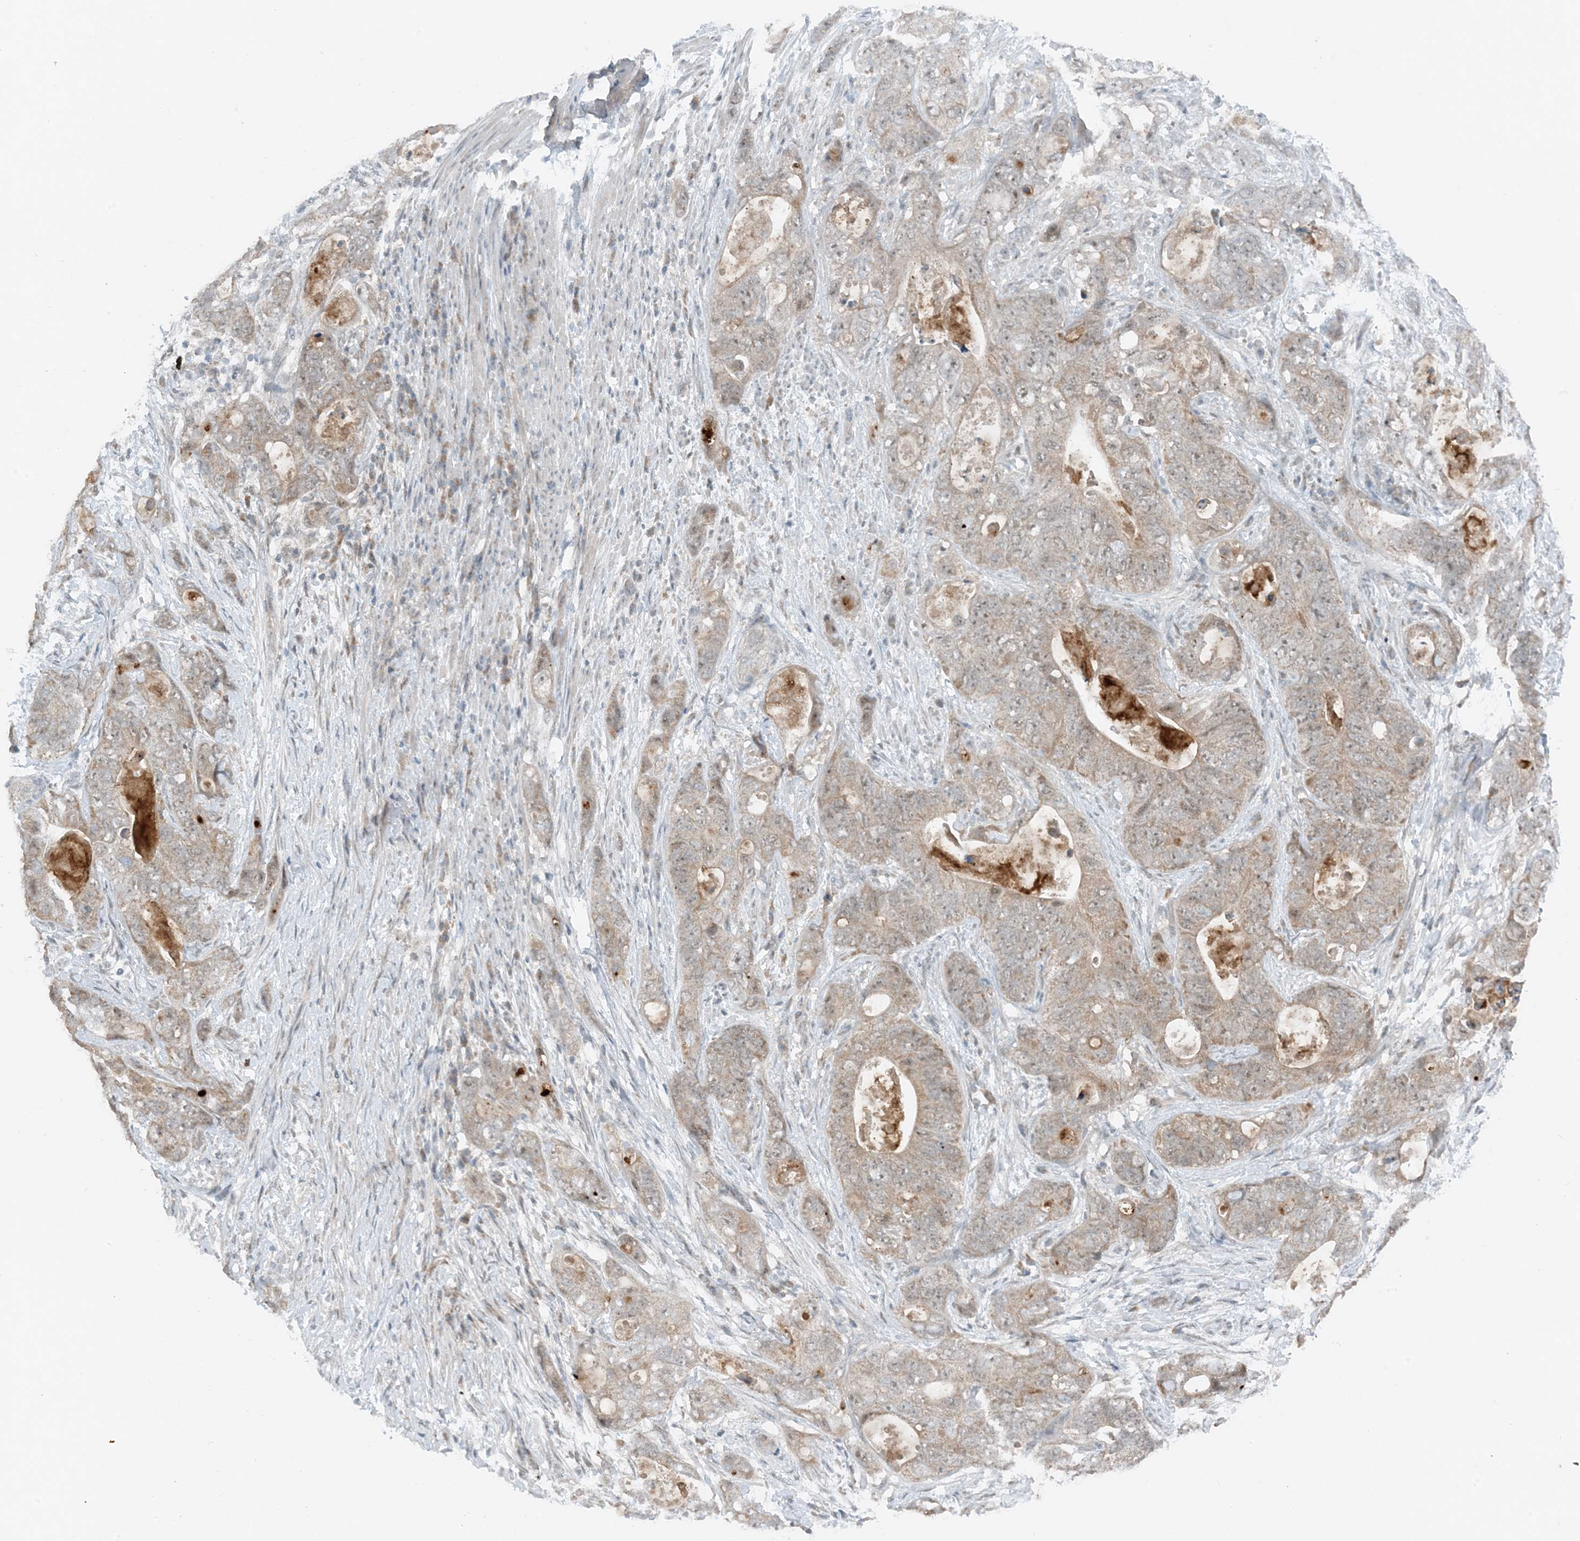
{"staining": {"intensity": "weak", "quantity": ">75%", "location": "cytoplasmic/membranous"}, "tissue": "stomach cancer", "cell_type": "Tumor cells", "image_type": "cancer", "snomed": [{"axis": "morphology", "description": "Adenocarcinoma, NOS"}, {"axis": "topography", "description": "Stomach"}], "caption": "Immunohistochemistry (DAB) staining of adenocarcinoma (stomach) shows weak cytoplasmic/membranous protein positivity in about >75% of tumor cells.", "gene": "MITD1", "patient": {"sex": "female", "age": 89}}